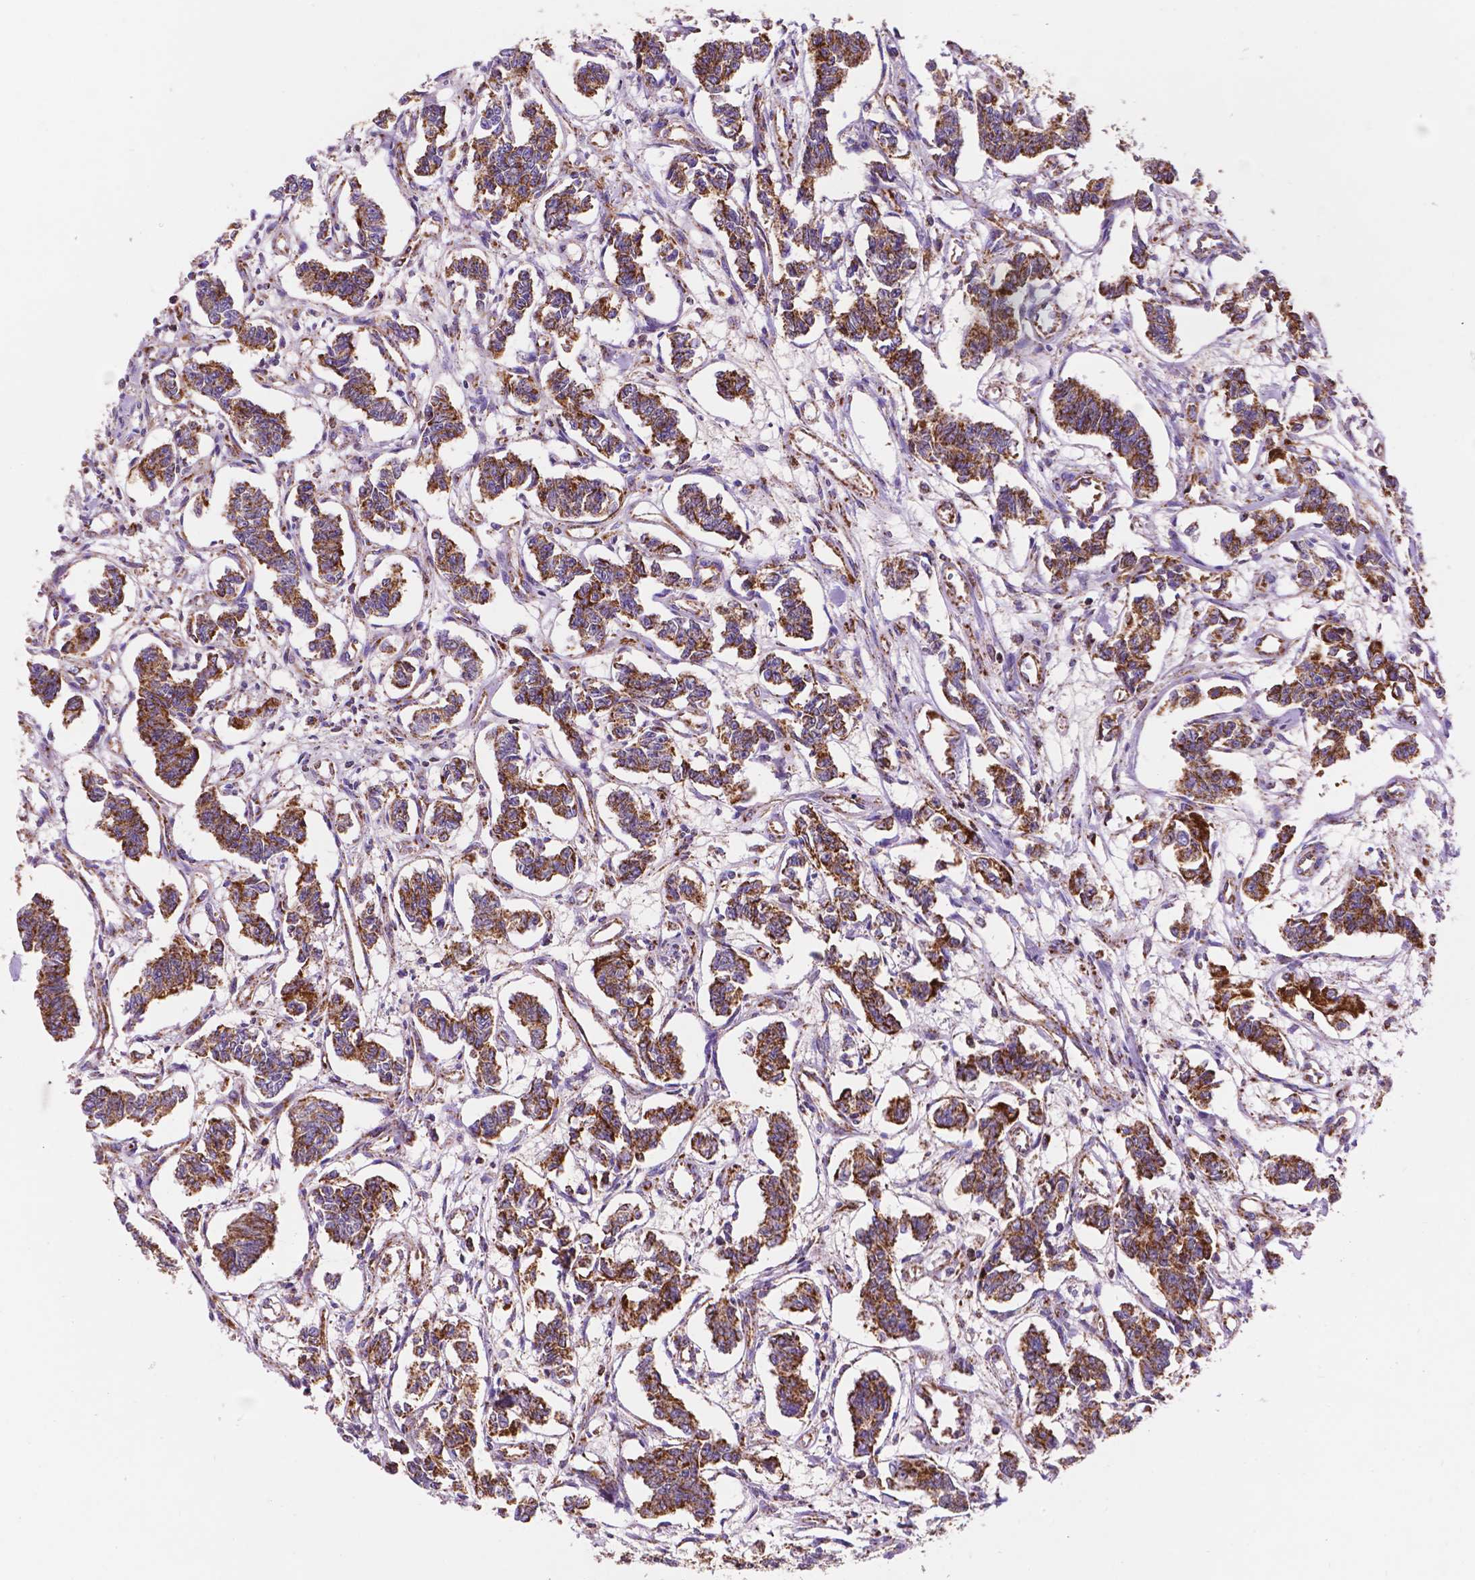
{"staining": {"intensity": "strong", "quantity": ">75%", "location": "cytoplasmic/membranous"}, "tissue": "carcinoid", "cell_type": "Tumor cells", "image_type": "cancer", "snomed": [{"axis": "morphology", "description": "Carcinoid, malignant, NOS"}, {"axis": "topography", "description": "Kidney"}], "caption": "The micrograph shows staining of carcinoid (malignant), revealing strong cytoplasmic/membranous protein positivity (brown color) within tumor cells.", "gene": "HSPD1", "patient": {"sex": "female", "age": 41}}